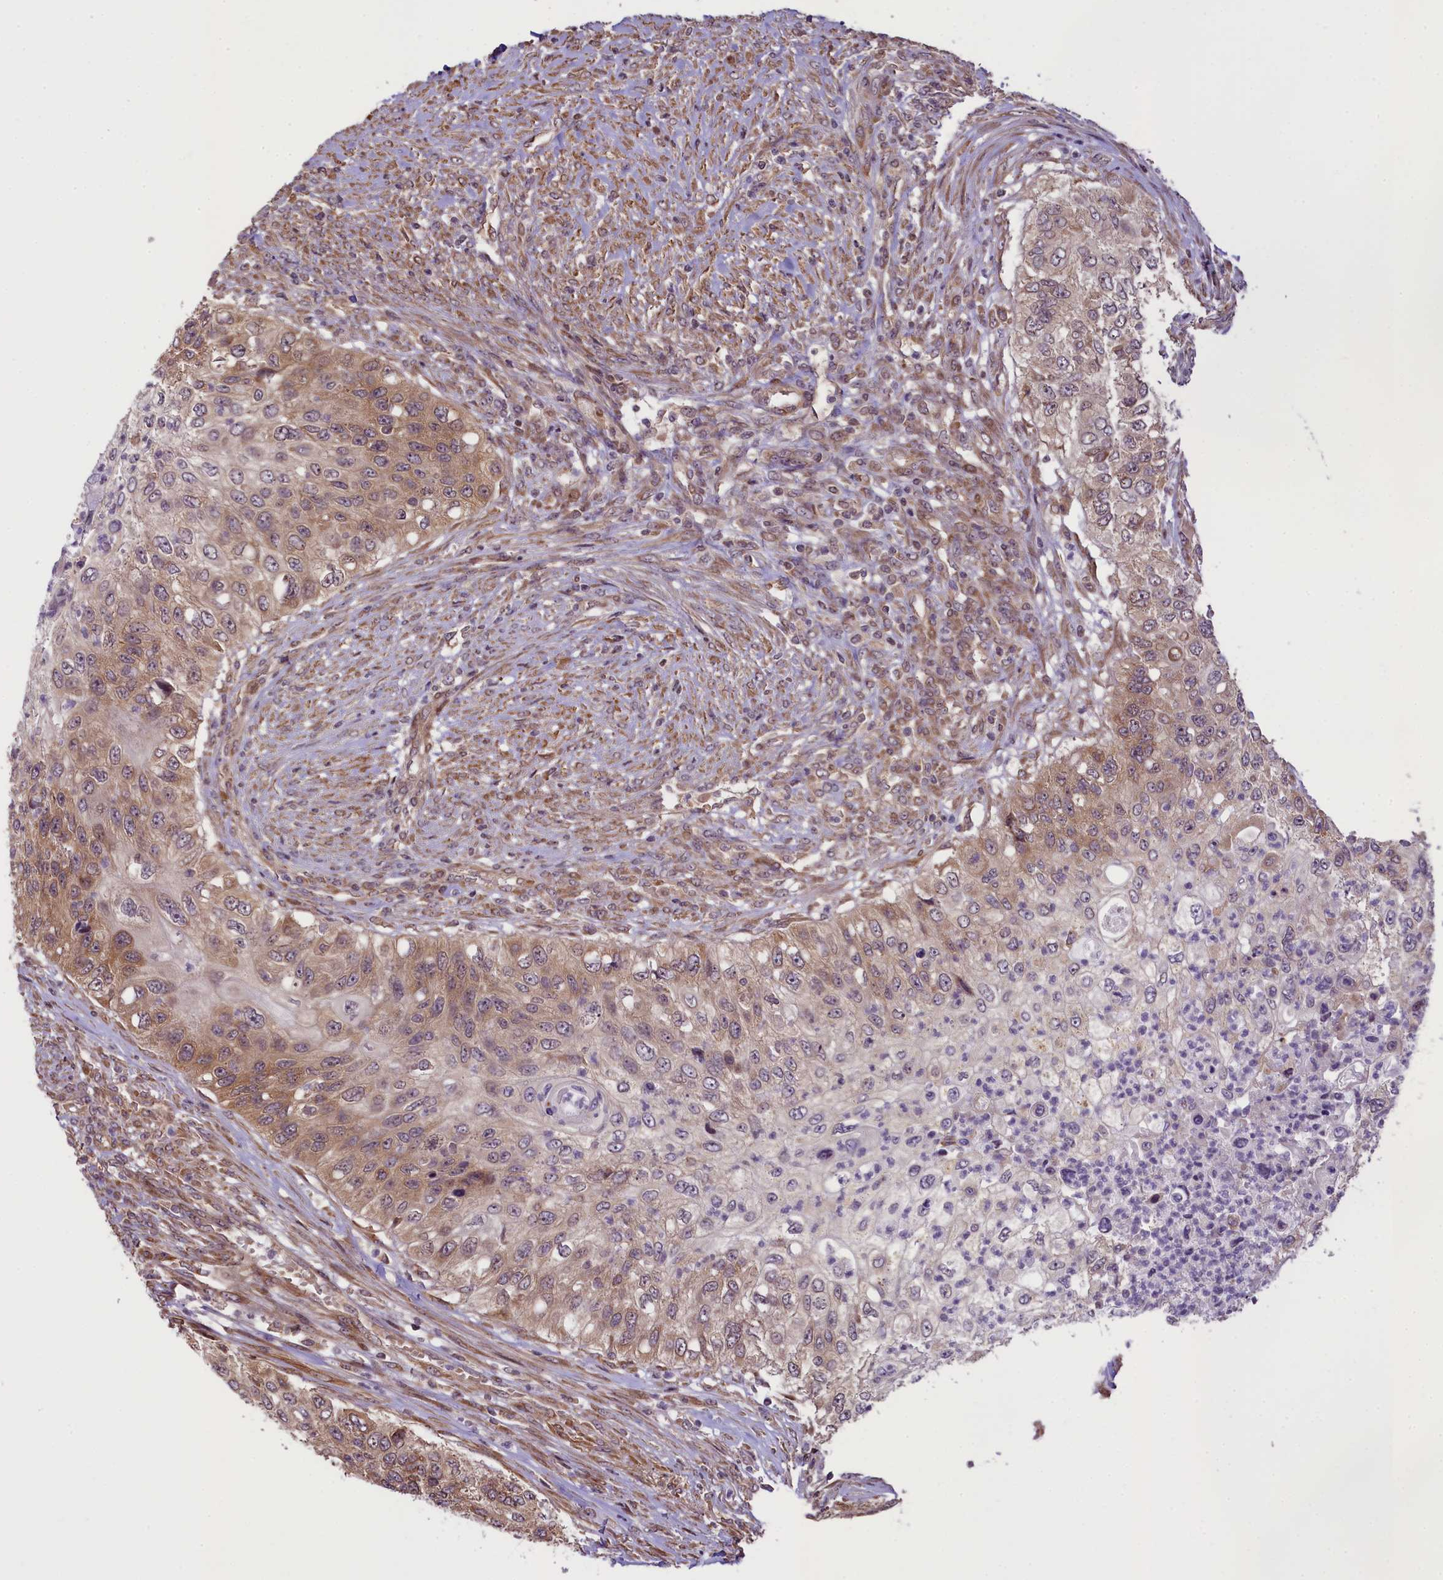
{"staining": {"intensity": "moderate", "quantity": "25%-75%", "location": "cytoplasmic/membranous"}, "tissue": "urothelial cancer", "cell_type": "Tumor cells", "image_type": "cancer", "snomed": [{"axis": "morphology", "description": "Urothelial carcinoma, High grade"}, {"axis": "topography", "description": "Urinary bladder"}], "caption": "Urothelial carcinoma (high-grade) stained with a protein marker displays moderate staining in tumor cells.", "gene": "RBBP8", "patient": {"sex": "female", "age": 60}}